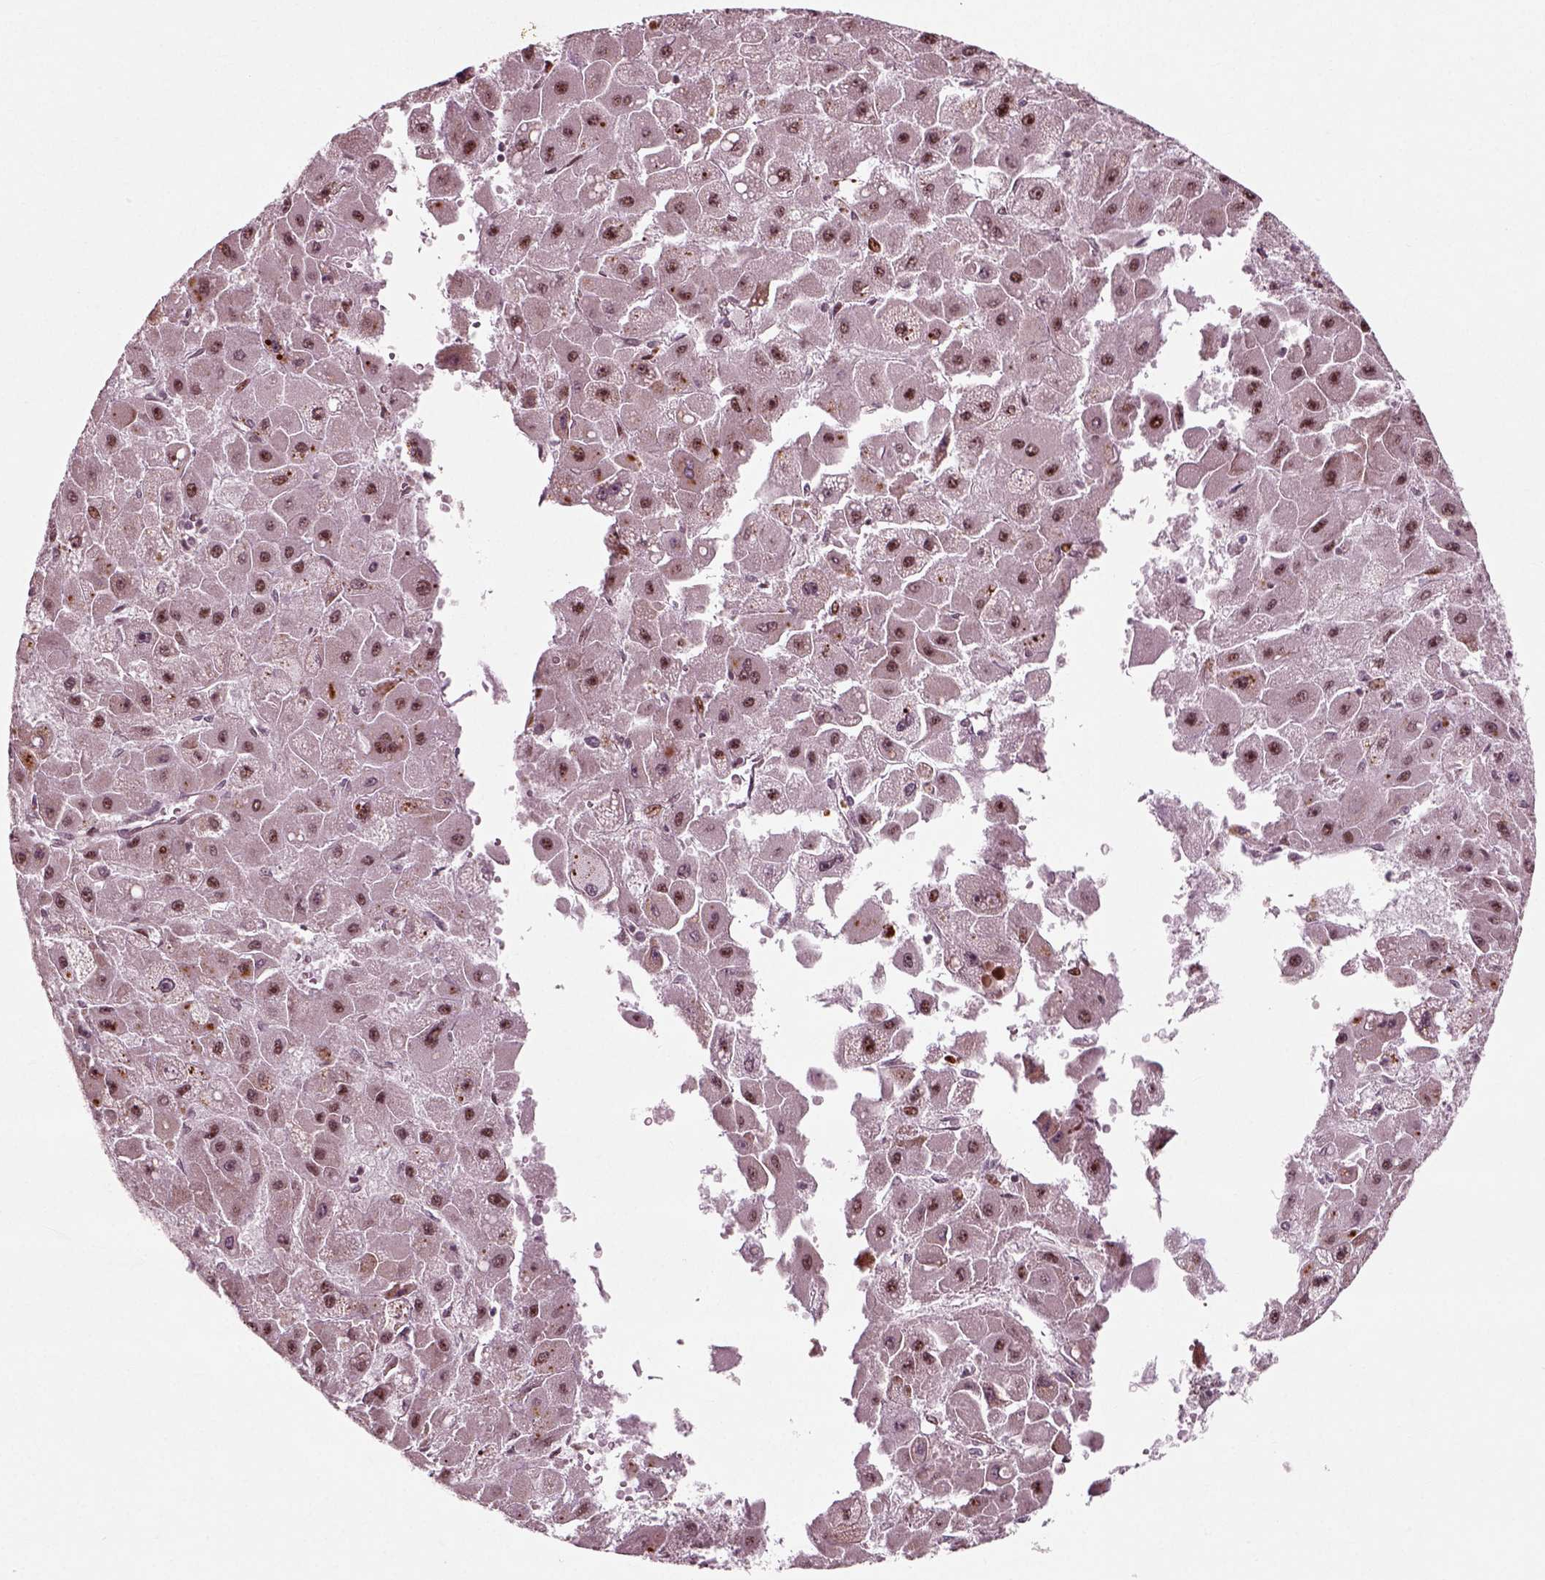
{"staining": {"intensity": "weak", "quantity": "<25%", "location": "nuclear"}, "tissue": "liver cancer", "cell_type": "Tumor cells", "image_type": "cancer", "snomed": [{"axis": "morphology", "description": "Carcinoma, Hepatocellular, NOS"}, {"axis": "topography", "description": "Liver"}], "caption": "Tumor cells are negative for protein expression in human liver hepatocellular carcinoma.", "gene": "CDC14A", "patient": {"sex": "female", "age": 25}}